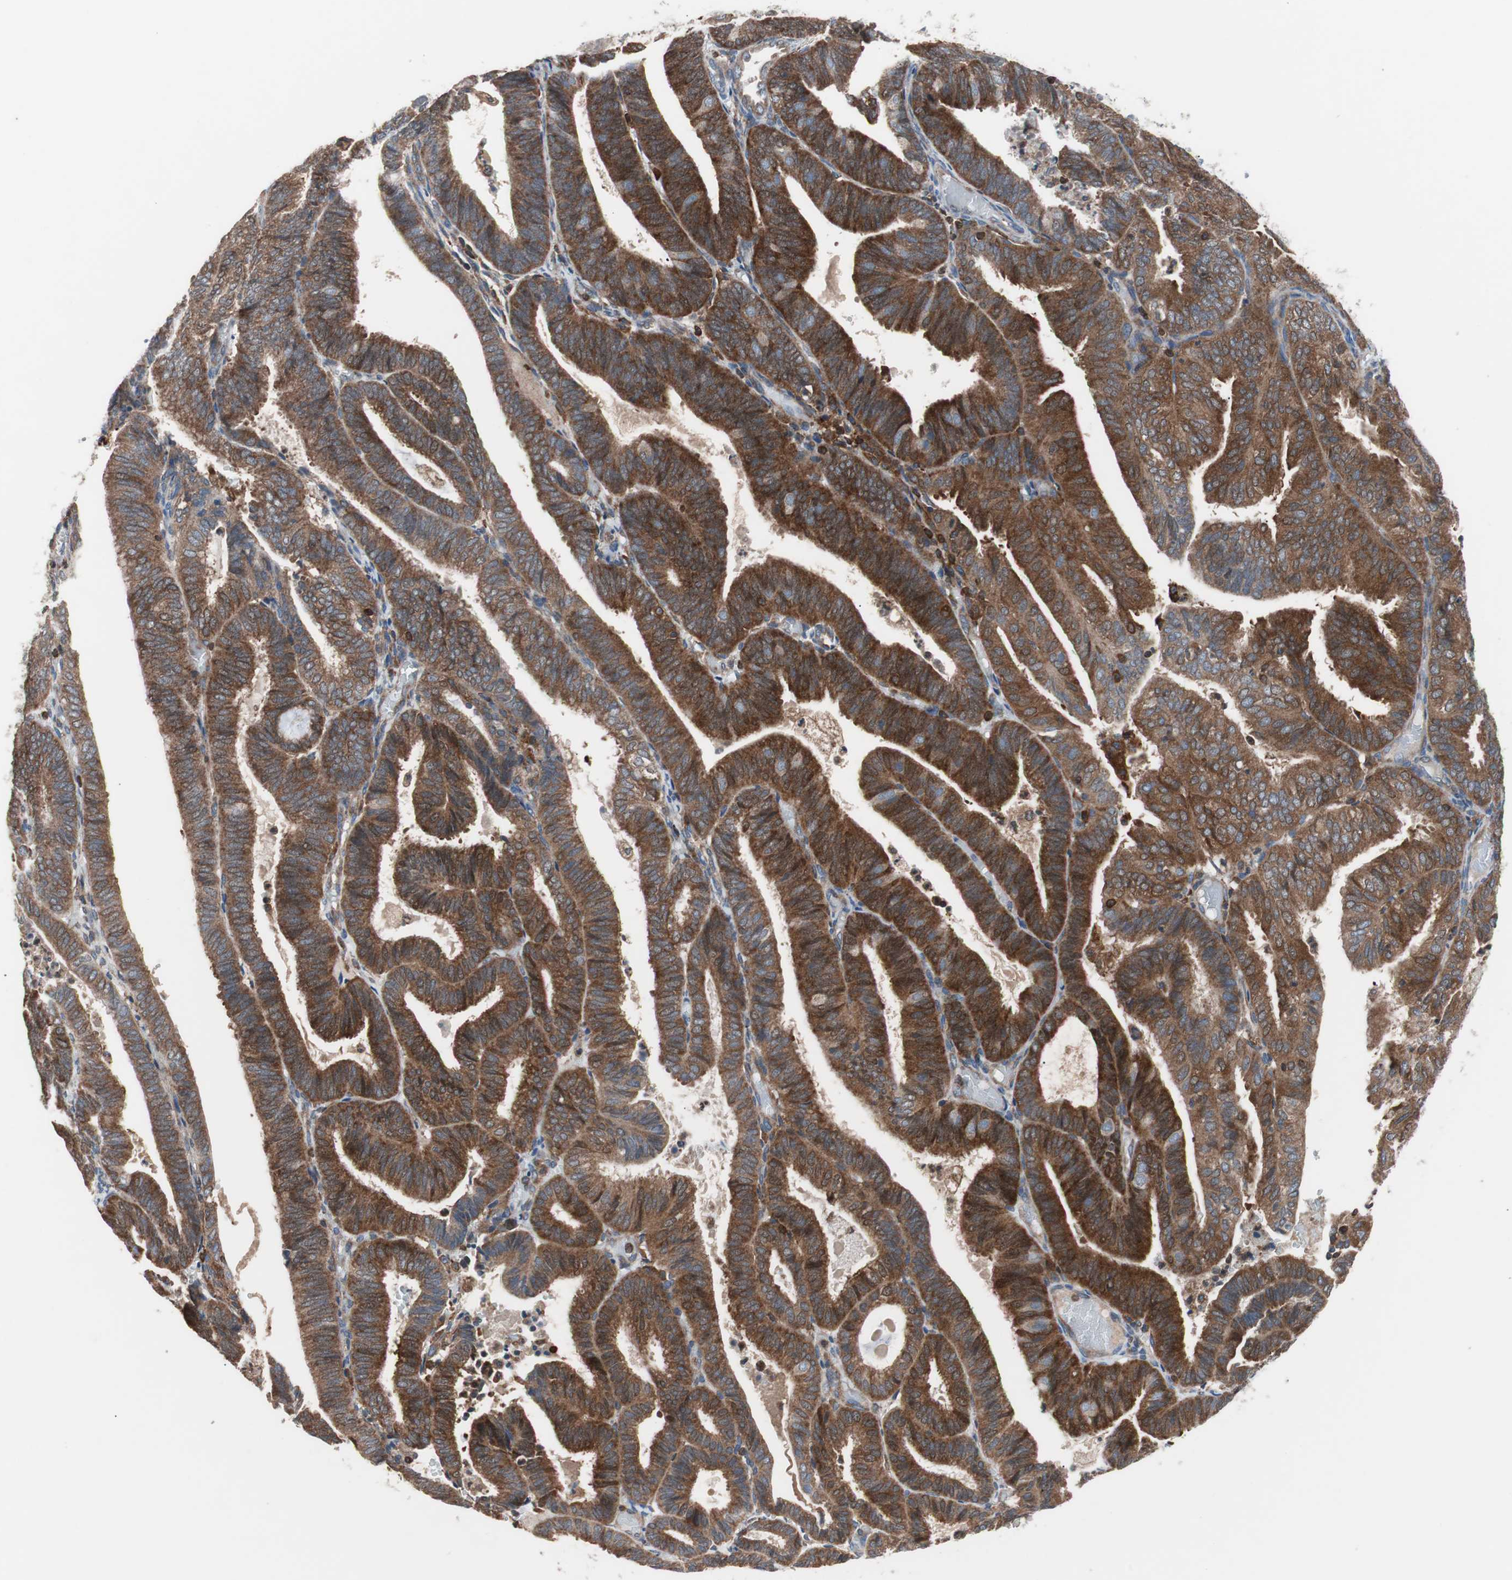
{"staining": {"intensity": "strong", "quantity": ">75%", "location": "cytoplasmic/membranous"}, "tissue": "endometrial cancer", "cell_type": "Tumor cells", "image_type": "cancer", "snomed": [{"axis": "morphology", "description": "Adenocarcinoma, NOS"}, {"axis": "topography", "description": "Uterus"}], "caption": "Immunohistochemical staining of human endometrial adenocarcinoma displays high levels of strong cytoplasmic/membranous protein expression in about >75% of tumor cells. Using DAB (3,3'-diaminobenzidine) (brown) and hematoxylin (blue) stains, captured at high magnification using brightfield microscopy.", "gene": "PIK3R1", "patient": {"sex": "female", "age": 60}}